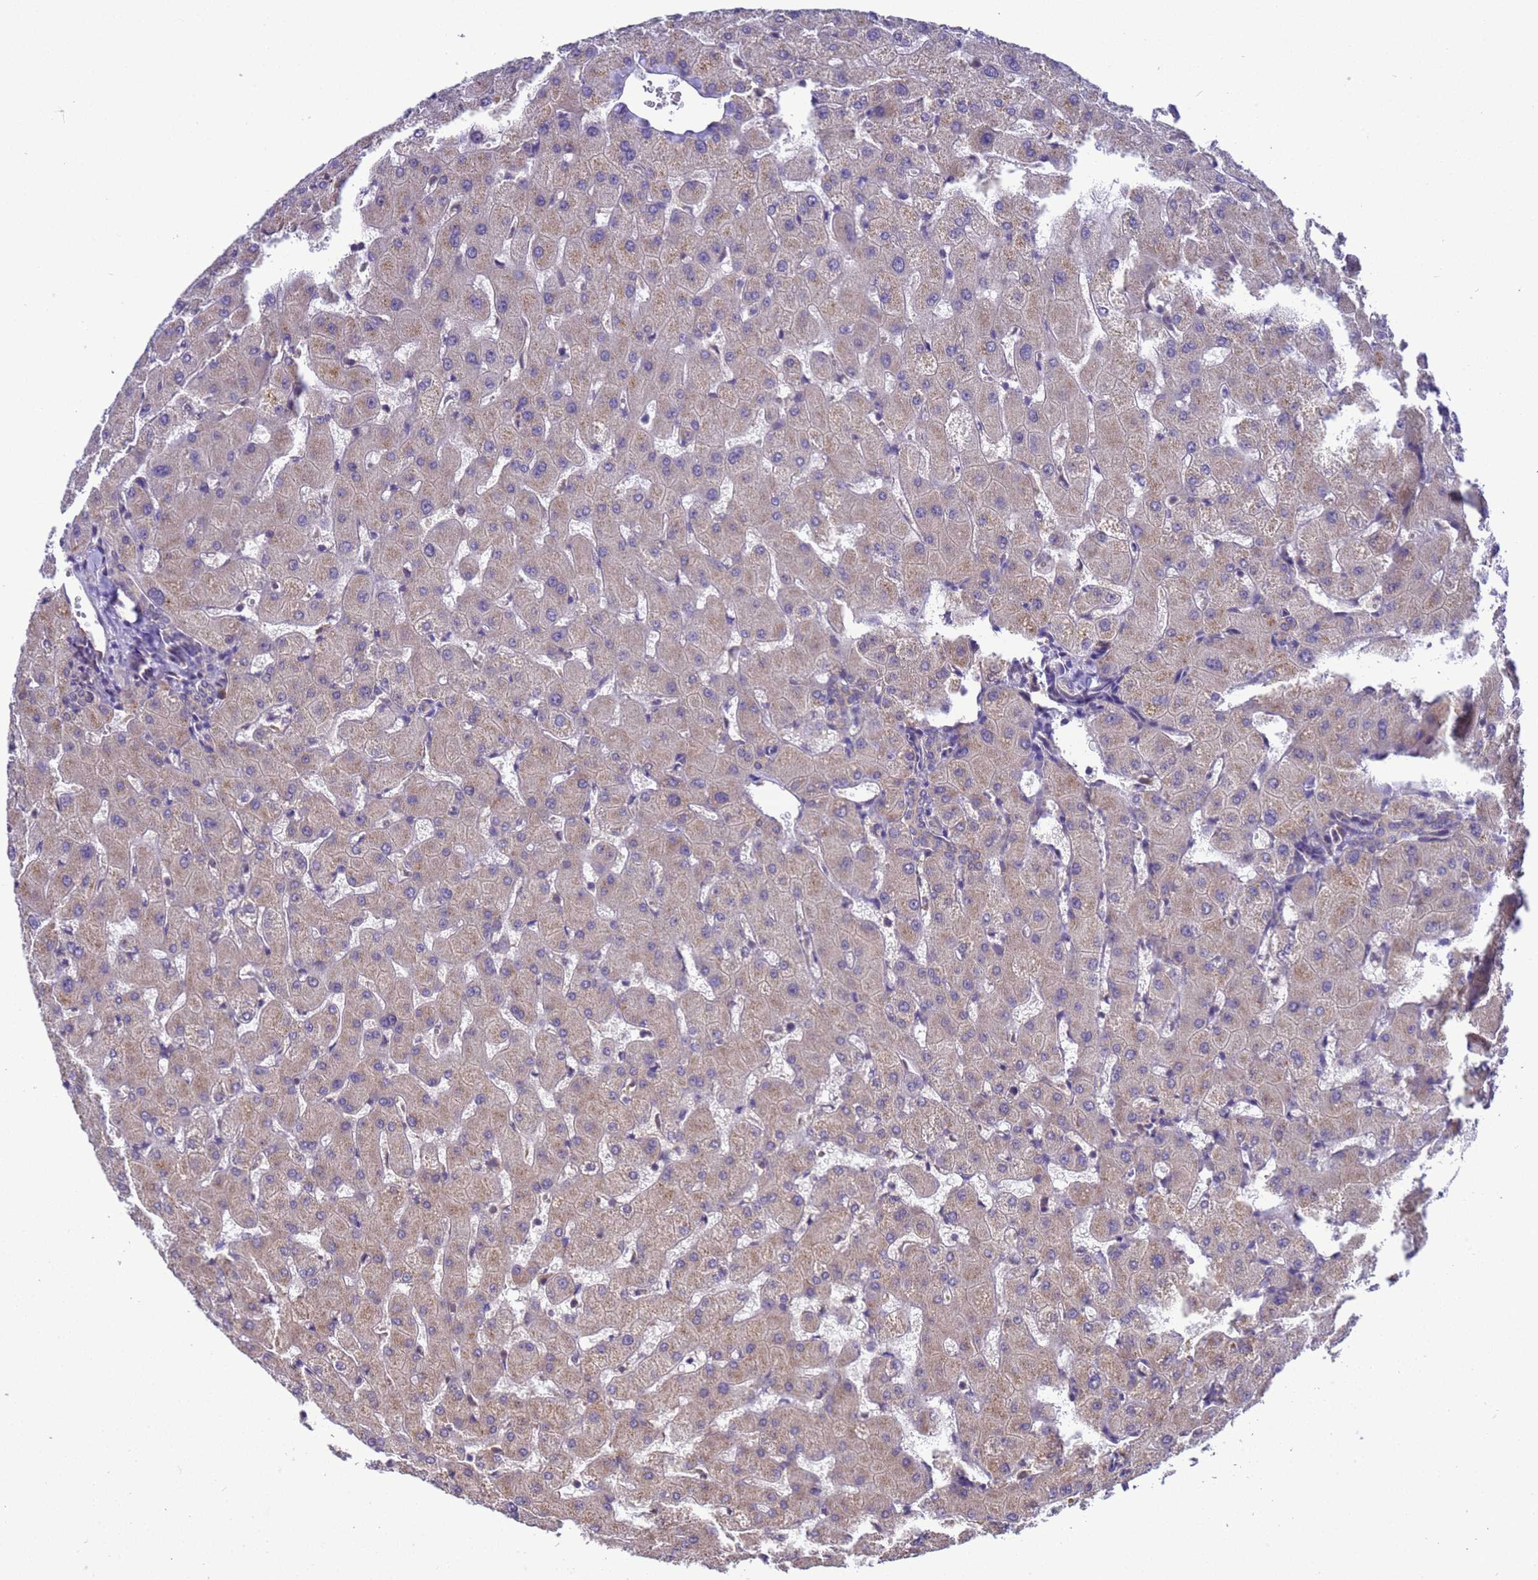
{"staining": {"intensity": "negative", "quantity": "none", "location": "none"}, "tissue": "liver", "cell_type": "Cholangiocytes", "image_type": "normal", "snomed": [{"axis": "morphology", "description": "Normal tissue, NOS"}, {"axis": "topography", "description": "Liver"}], "caption": "An immunohistochemistry photomicrograph of normal liver is shown. There is no staining in cholangiocytes of liver. (DAB (3,3'-diaminobenzidine) immunohistochemistry visualized using brightfield microscopy, high magnification).", "gene": "ZFP69B", "patient": {"sex": "female", "age": 63}}